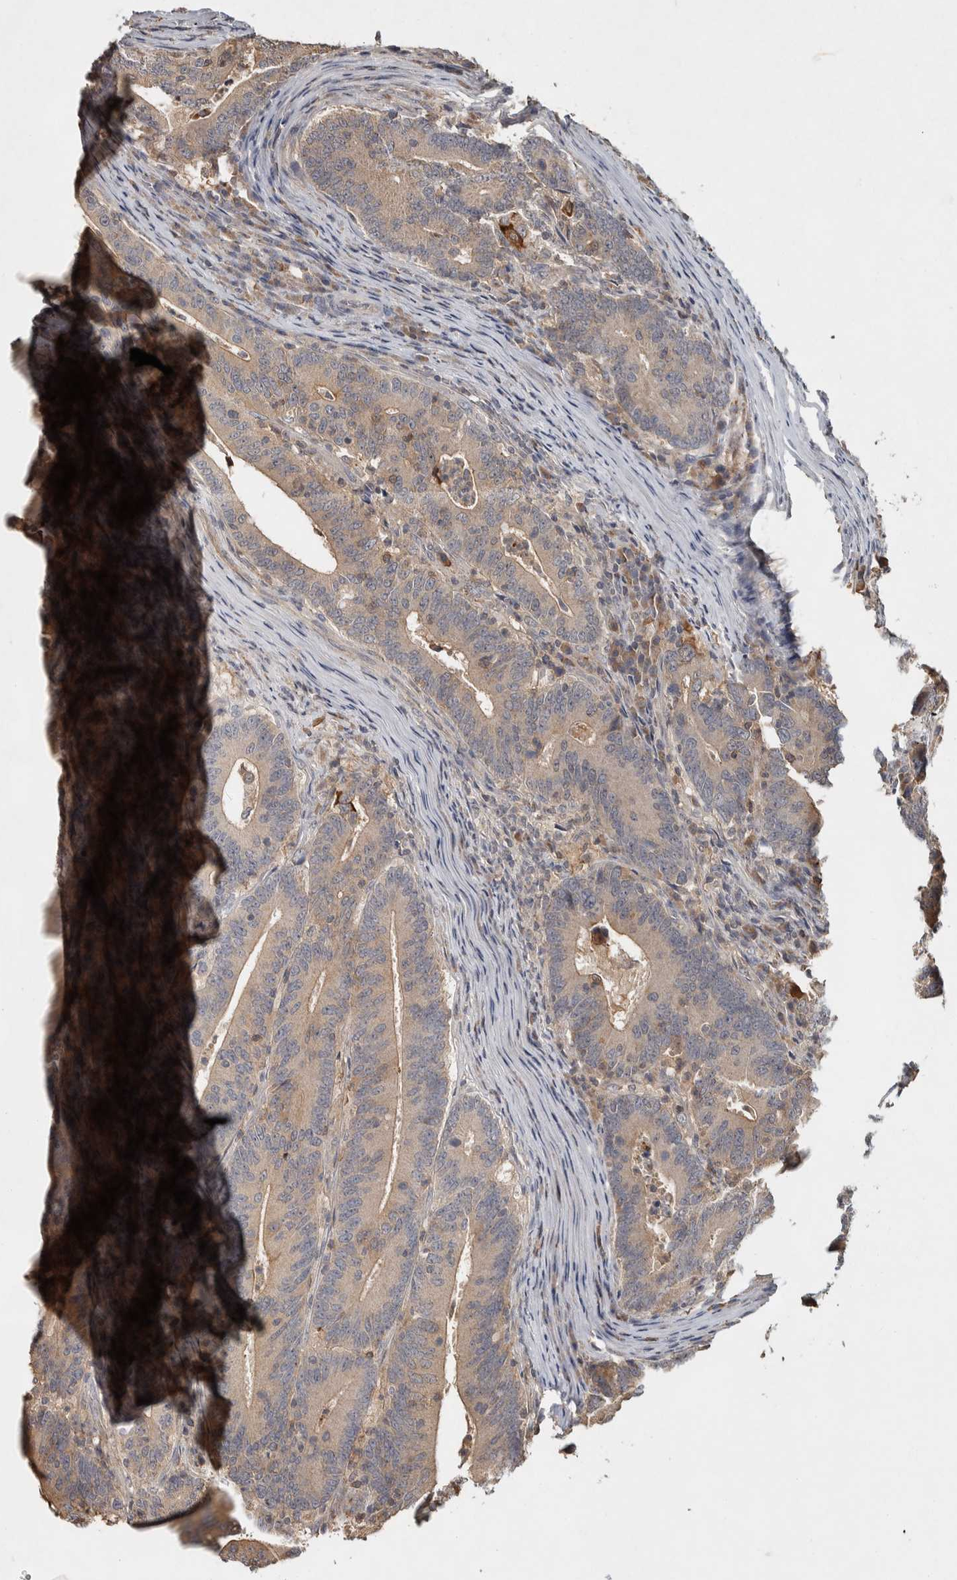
{"staining": {"intensity": "weak", "quantity": ">75%", "location": "cytoplasmic/membranous"}, "tissue": "colorectal cancer", "cell_type": "Tumor cells", "image_type": "cancer", "snomed": [{"axis": "morphology", "description": "Adenocarcinoma, NOS"}, {"axis": "topography", "description": "Colon"}], "caption": "DAB (3,3'-diaminobenzidine) immunohistochemical staining of human colorectal cancer (adenocarcinoma) demonstrates weak cytoplasmic/membranous protein positivity in approximately >75% of tumor cells.", "gene": "EIF3H", "patient": {"sex": "female", "age": 66}}